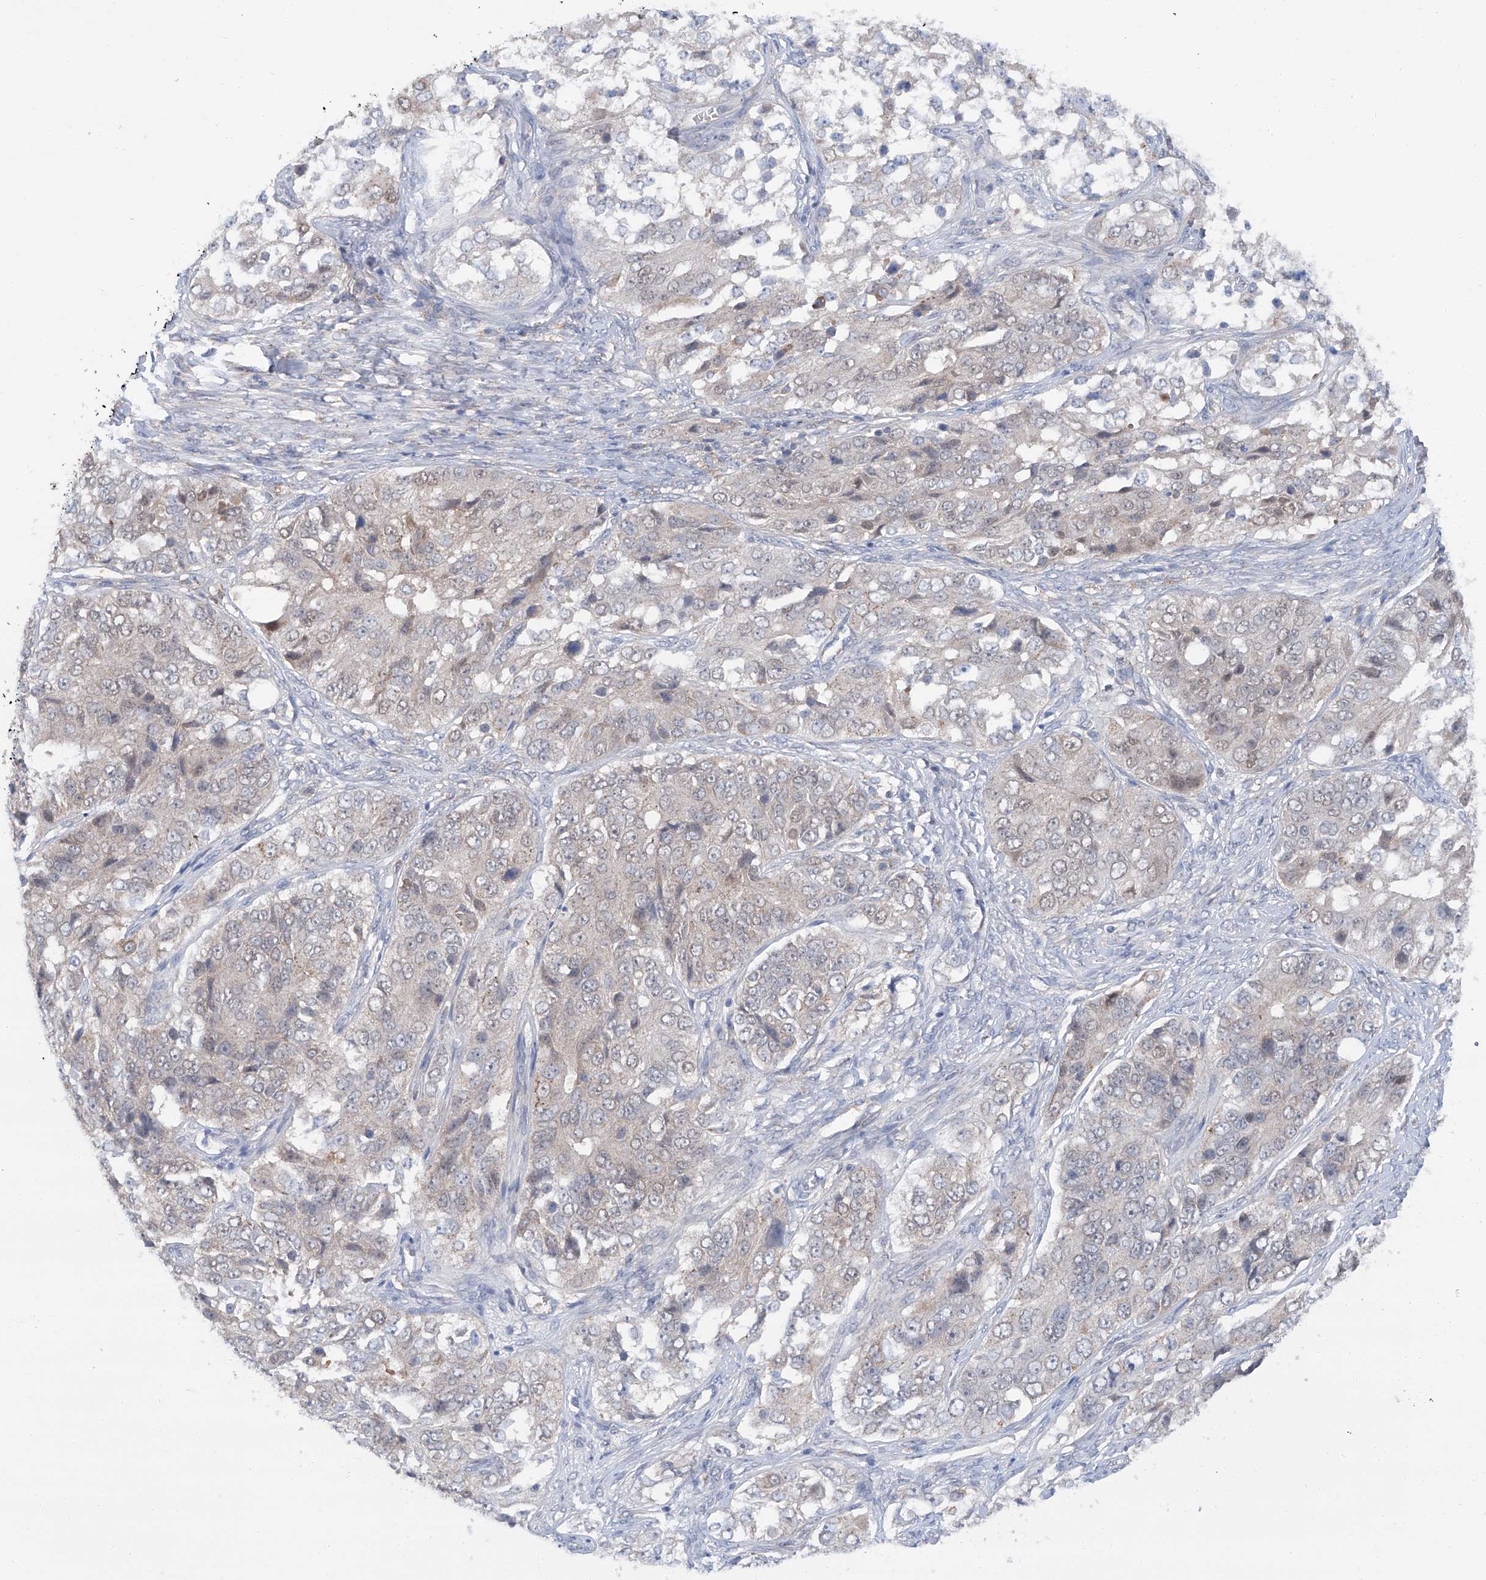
{"staining": {"intensity": "negative", "quantity": "none", "location": "none"}, "tissue": "ovarian cancer", "cell_type": "Tumor cells", "image_type": "cancer", "snomed": [{"axis": "morphology", "description": "Carcinoma, endometroid"}, {"axis": "topography", "description": "Ovary"}], "caption": "A high-resolution micrograph shows immunohistochemistry staining of ovarian cancer (endometroid carcinoma), which displays no significant positivity in tumor cells.", "gene": "SIX4", "patient": {"sex": "female", "age": 51}}